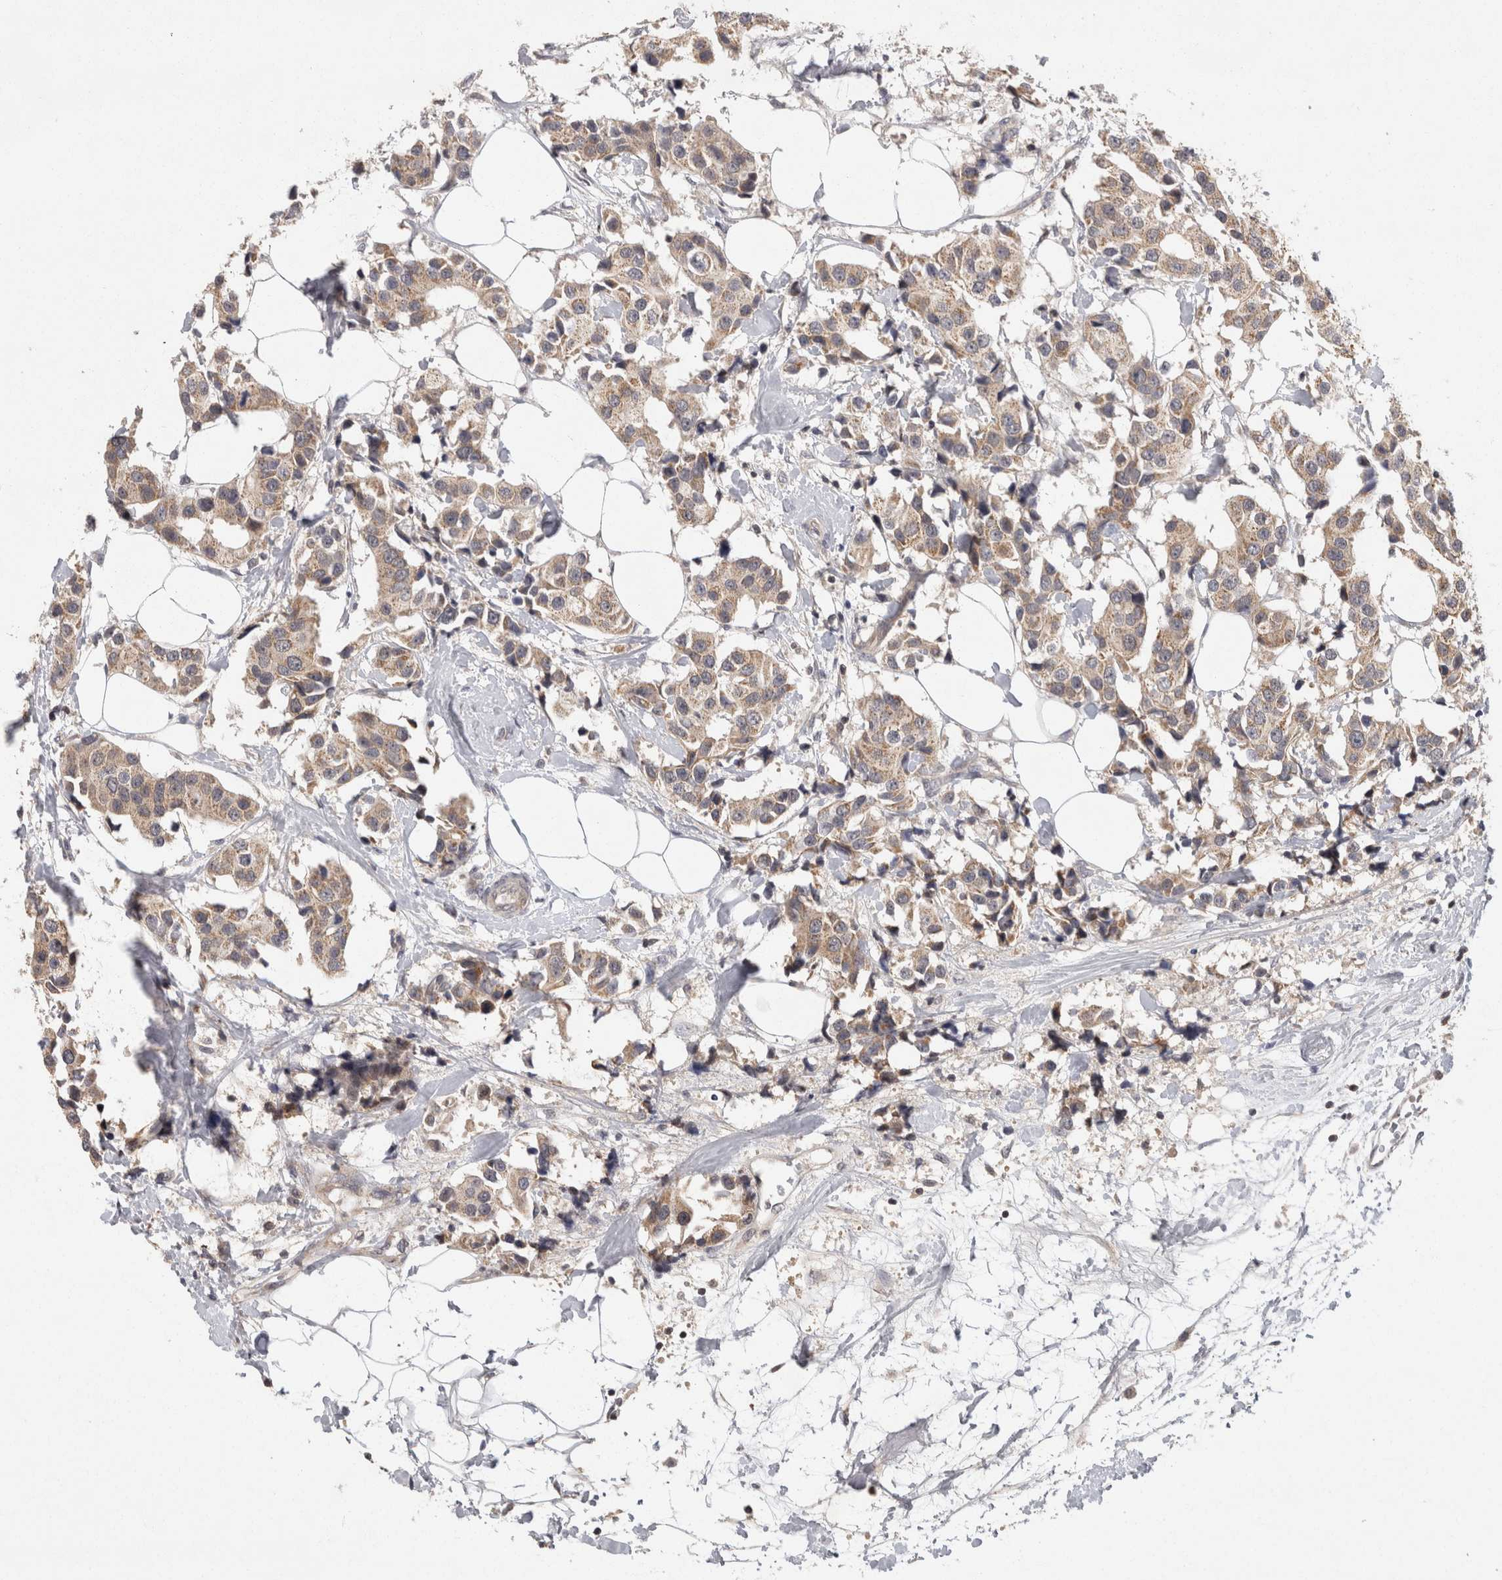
{"staining": {"intensity": "moderate", "quantity": ">75%", "location": "cytoplasmic/membranous"}, "tissue": "breast cancer", "cell_type": "Tumor cells", "image_type": "cancer", "snomed": [{"axis": "morphology", "description": "Normal tissue, NOS"}, {"axis": "morphology", "description": "Duct carcinoma"}, {"axis": "topography", "description": "Breast"}], "caption": "Immunohistochemical staining of human breast cancer (invasive ductal carcinoma) demonstrates medium levels of moderate cytoplasmic/membranous expression in approximately >75% of tumor cells.", "gene": "ACAT2", "patient": {"sex": "female", "age": 39}}